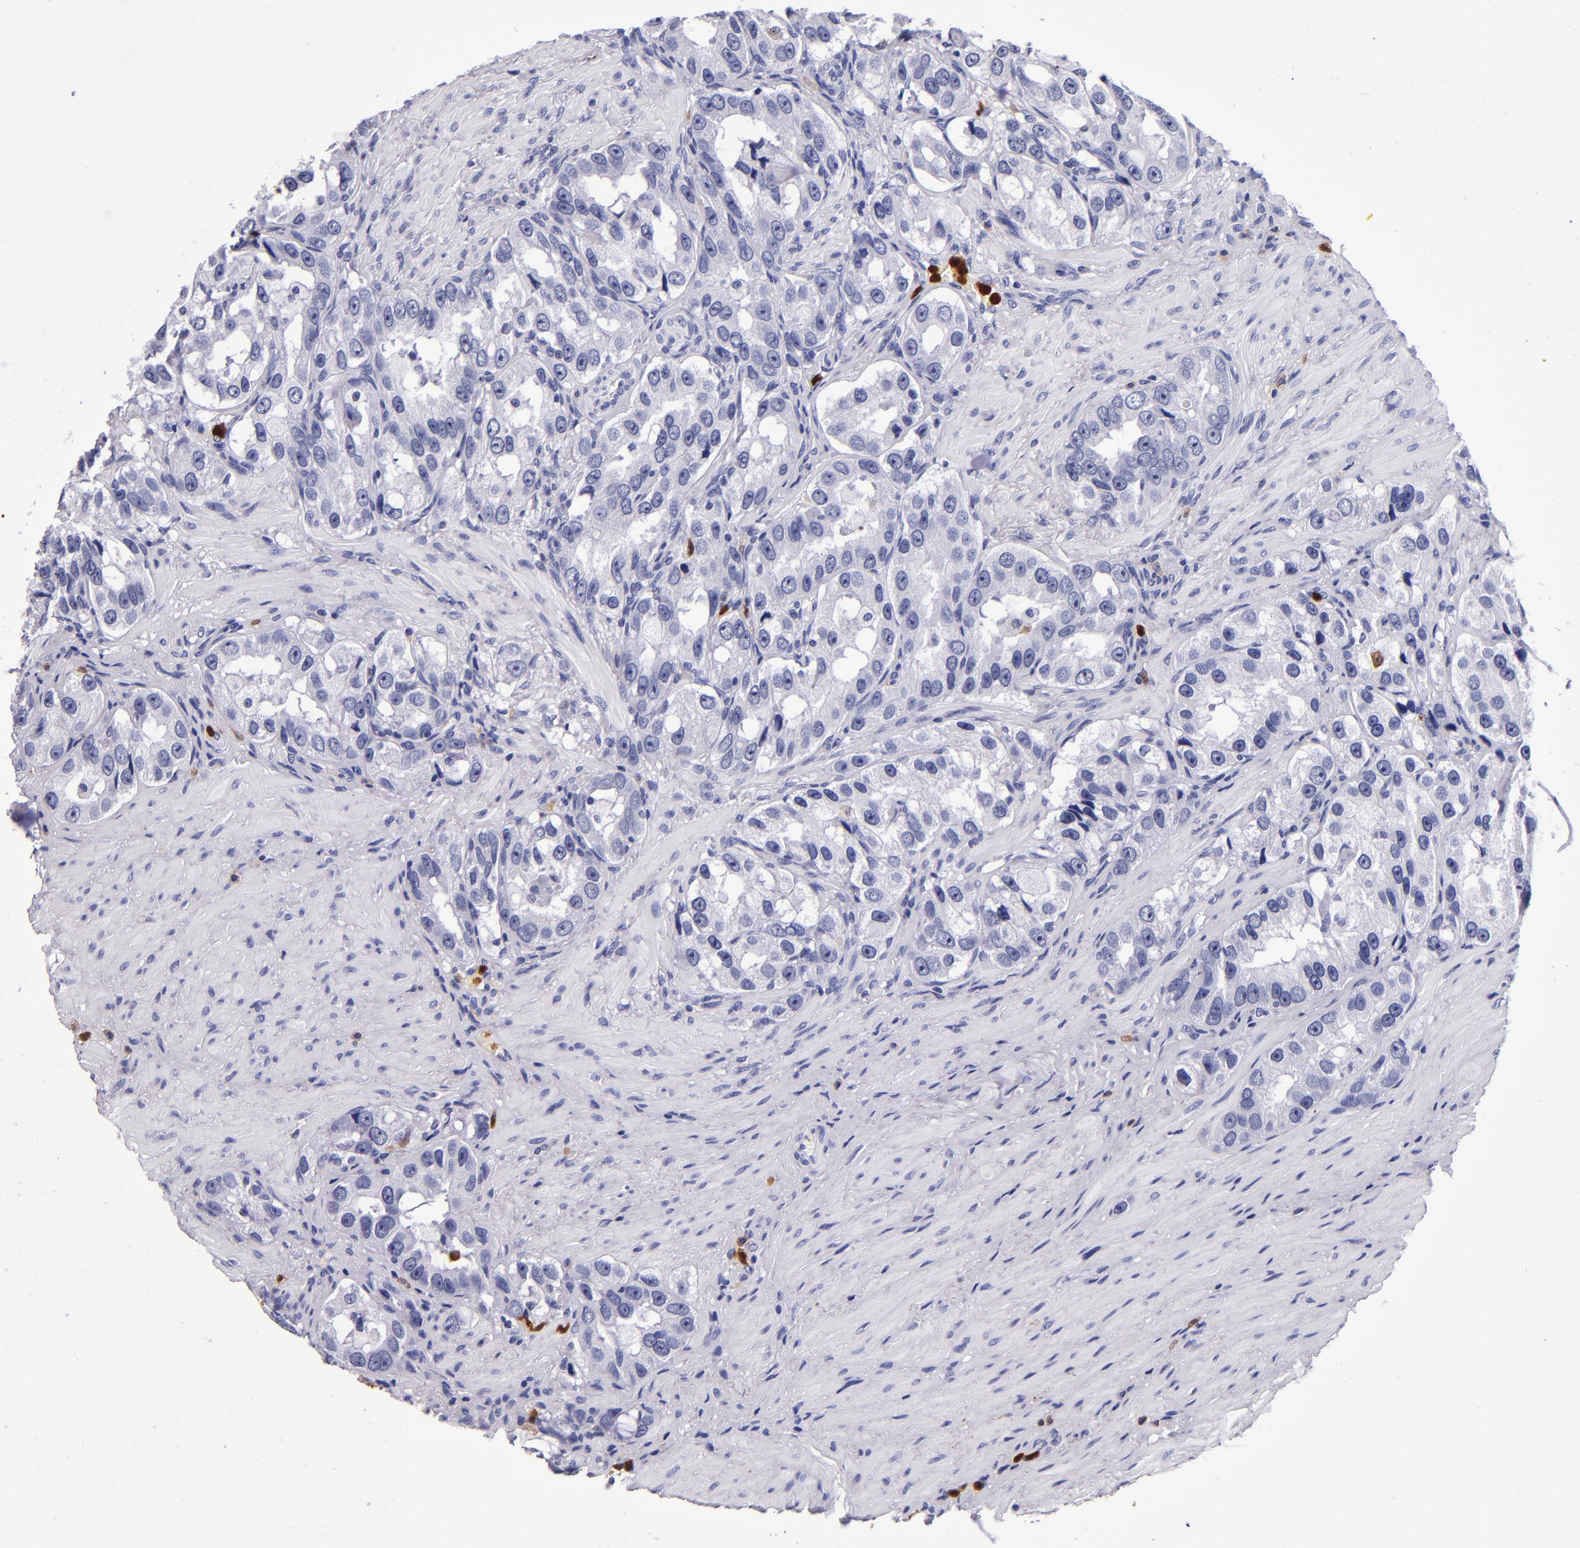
{"staining": {"intensity": "negative", "quantity": "none", "location": "none"}, "tissue": "prostate cancer", "cell_type": "Tumor cells", "image_type": "cancer", "snomed": [{"axis": "morphology", "description": "Adenocarcinoma, High grade"}, {"axis": "topography", "description": "Prostate"}], "caption": "DAB (3,3'-diaminobenzidine) immunohistochemical staining of prostate cancer reveals no significant staining in tumor cells. (Brightfield microscopy of DAB (3,3'-diaminobenzidine) immunohistochemistry at high magnification).", "gene": "S100A8", "patient": {"sex": "male", "age": 63}}